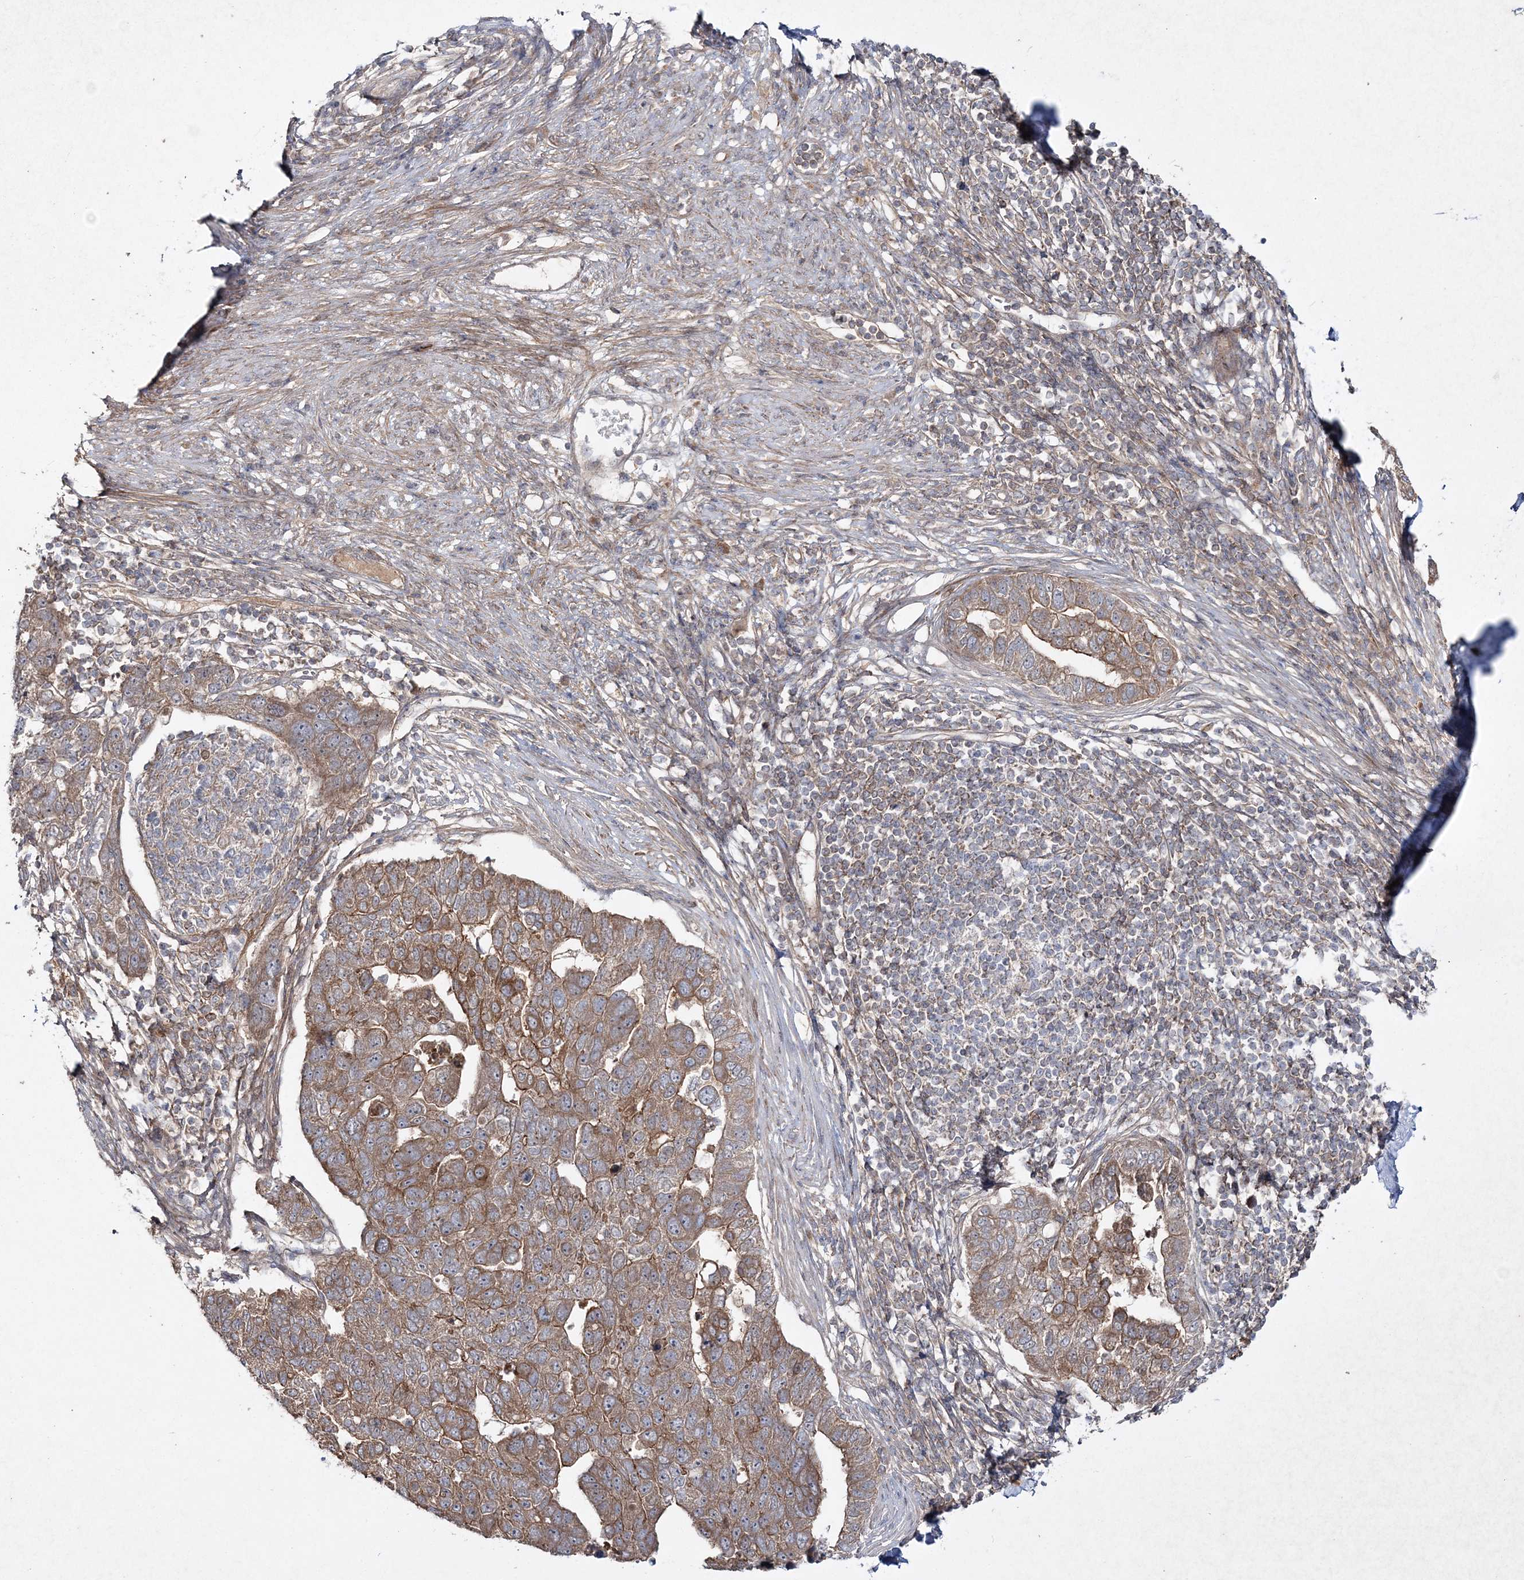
{"staining": {"intensity": "moderate", "quantity": ">75%", "location": "cytoplasmic/membranous"}, "tissue": "pancreatic cancer", "cell_type": "Tumor cells", "image_type": "cancer", "snomed": [{"axis": "morphology", "description": "Adenocarcinoma, NOS"}, {"axis": "topography", "description": "Pancreas"}], "caption": "A photomicrograph showing moderate cytoplasmic/membranous positivity in approximately >75% of tumor cells in pancreatic adenocarcinoma, as visualized by brown immunohistochemical staining.", "gene": "MOCS2", "patient": {"sex": "female", "age": 61}}